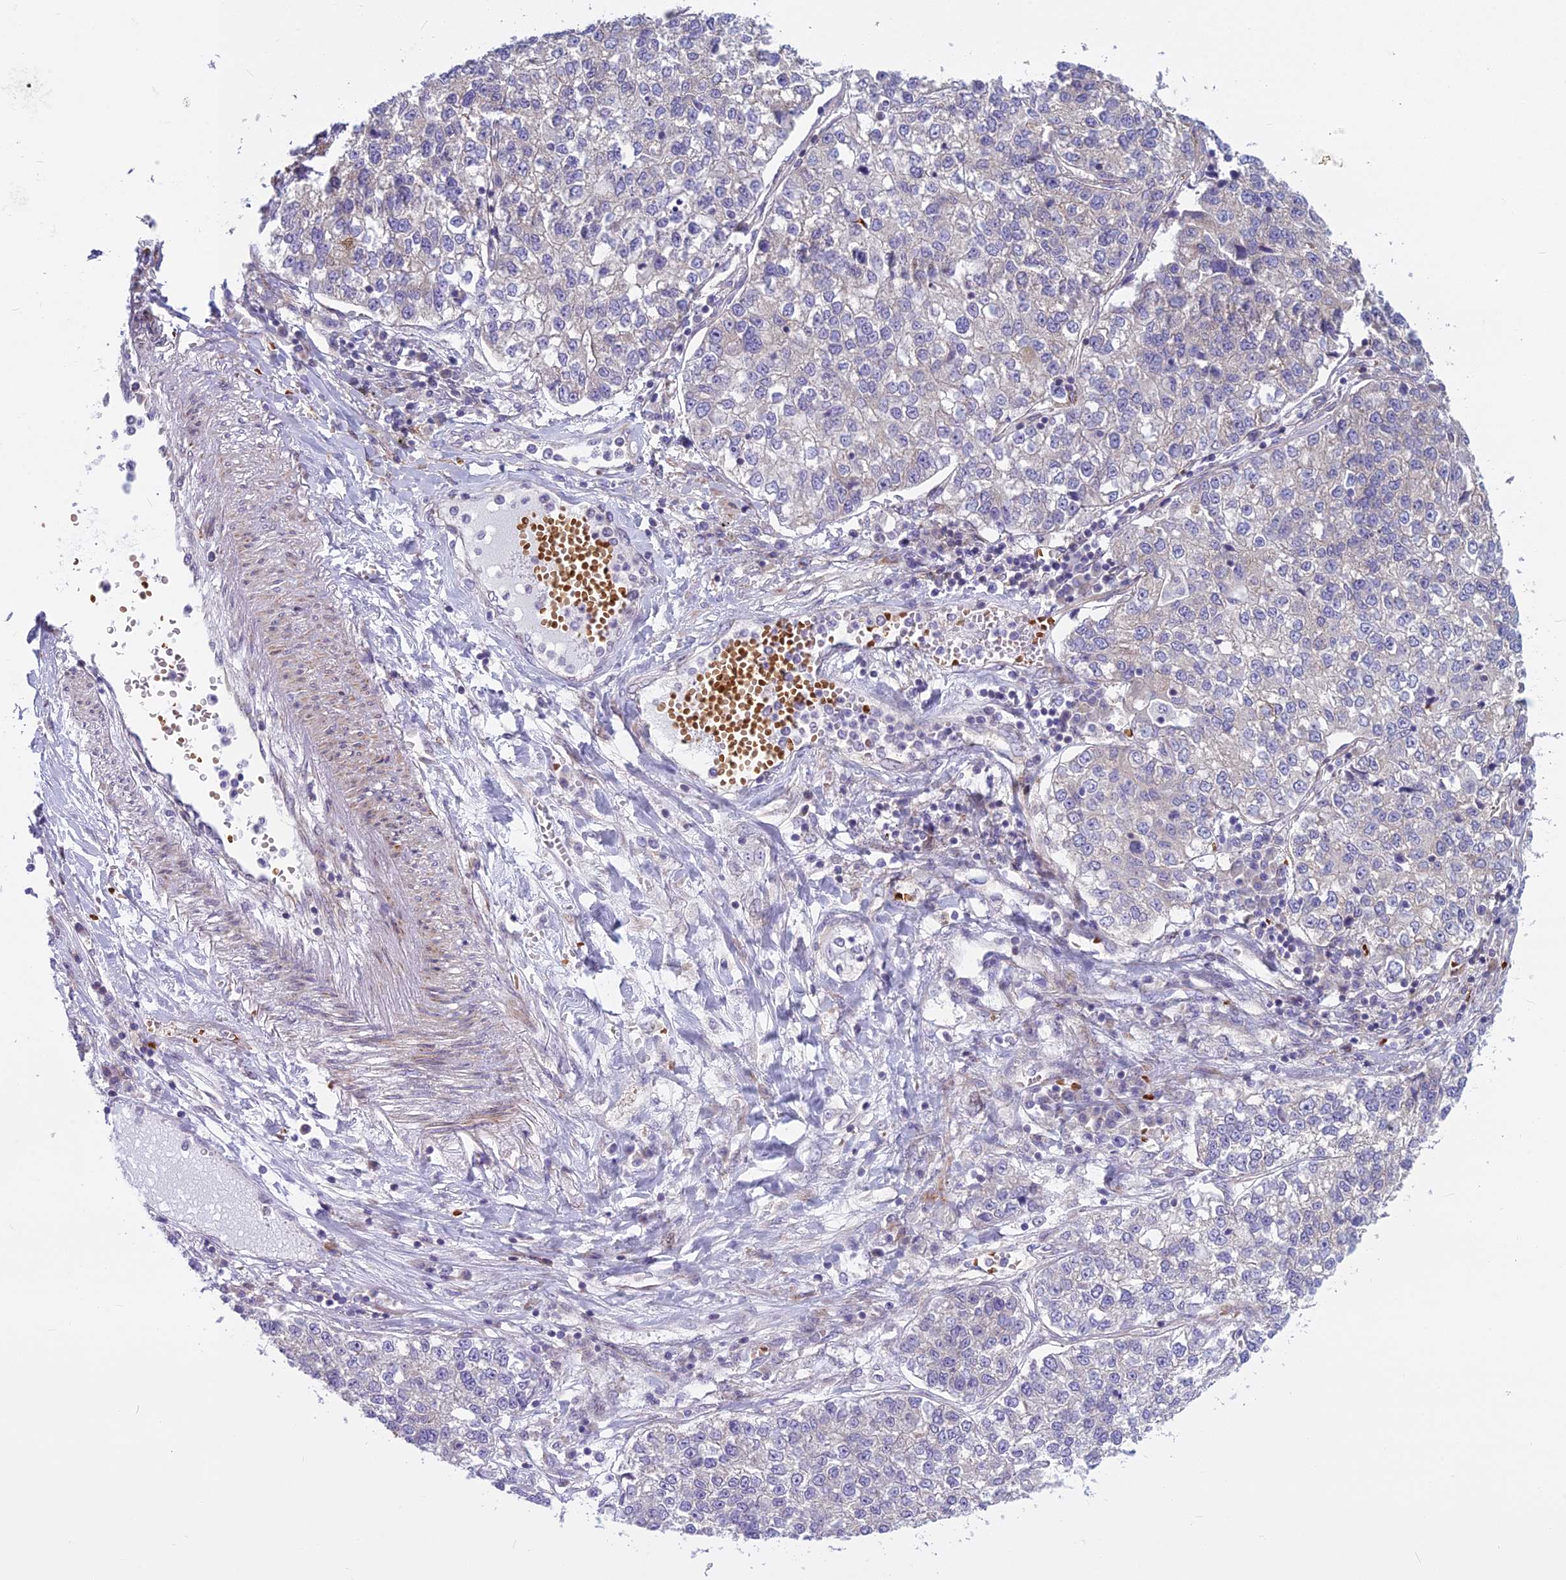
{"staining": {"intensity": "negative", "quantity": "none", "location": "none"}, "tissue": "lung cancer", "cell_type": "Tumor cells", "image_type": "cancer", "snomed": [{"axis": "morphology", "description": "Adenocarcinoma, NOS"}, {"axis": "topography", "description": "Lung"}], "caption": "Human lung cancer stained for a protein using immunohistochemistry exhibits no positivity in tumor cells.", "gene": "PCDHB14", "patient": {"sex": "male", "age": 49}}